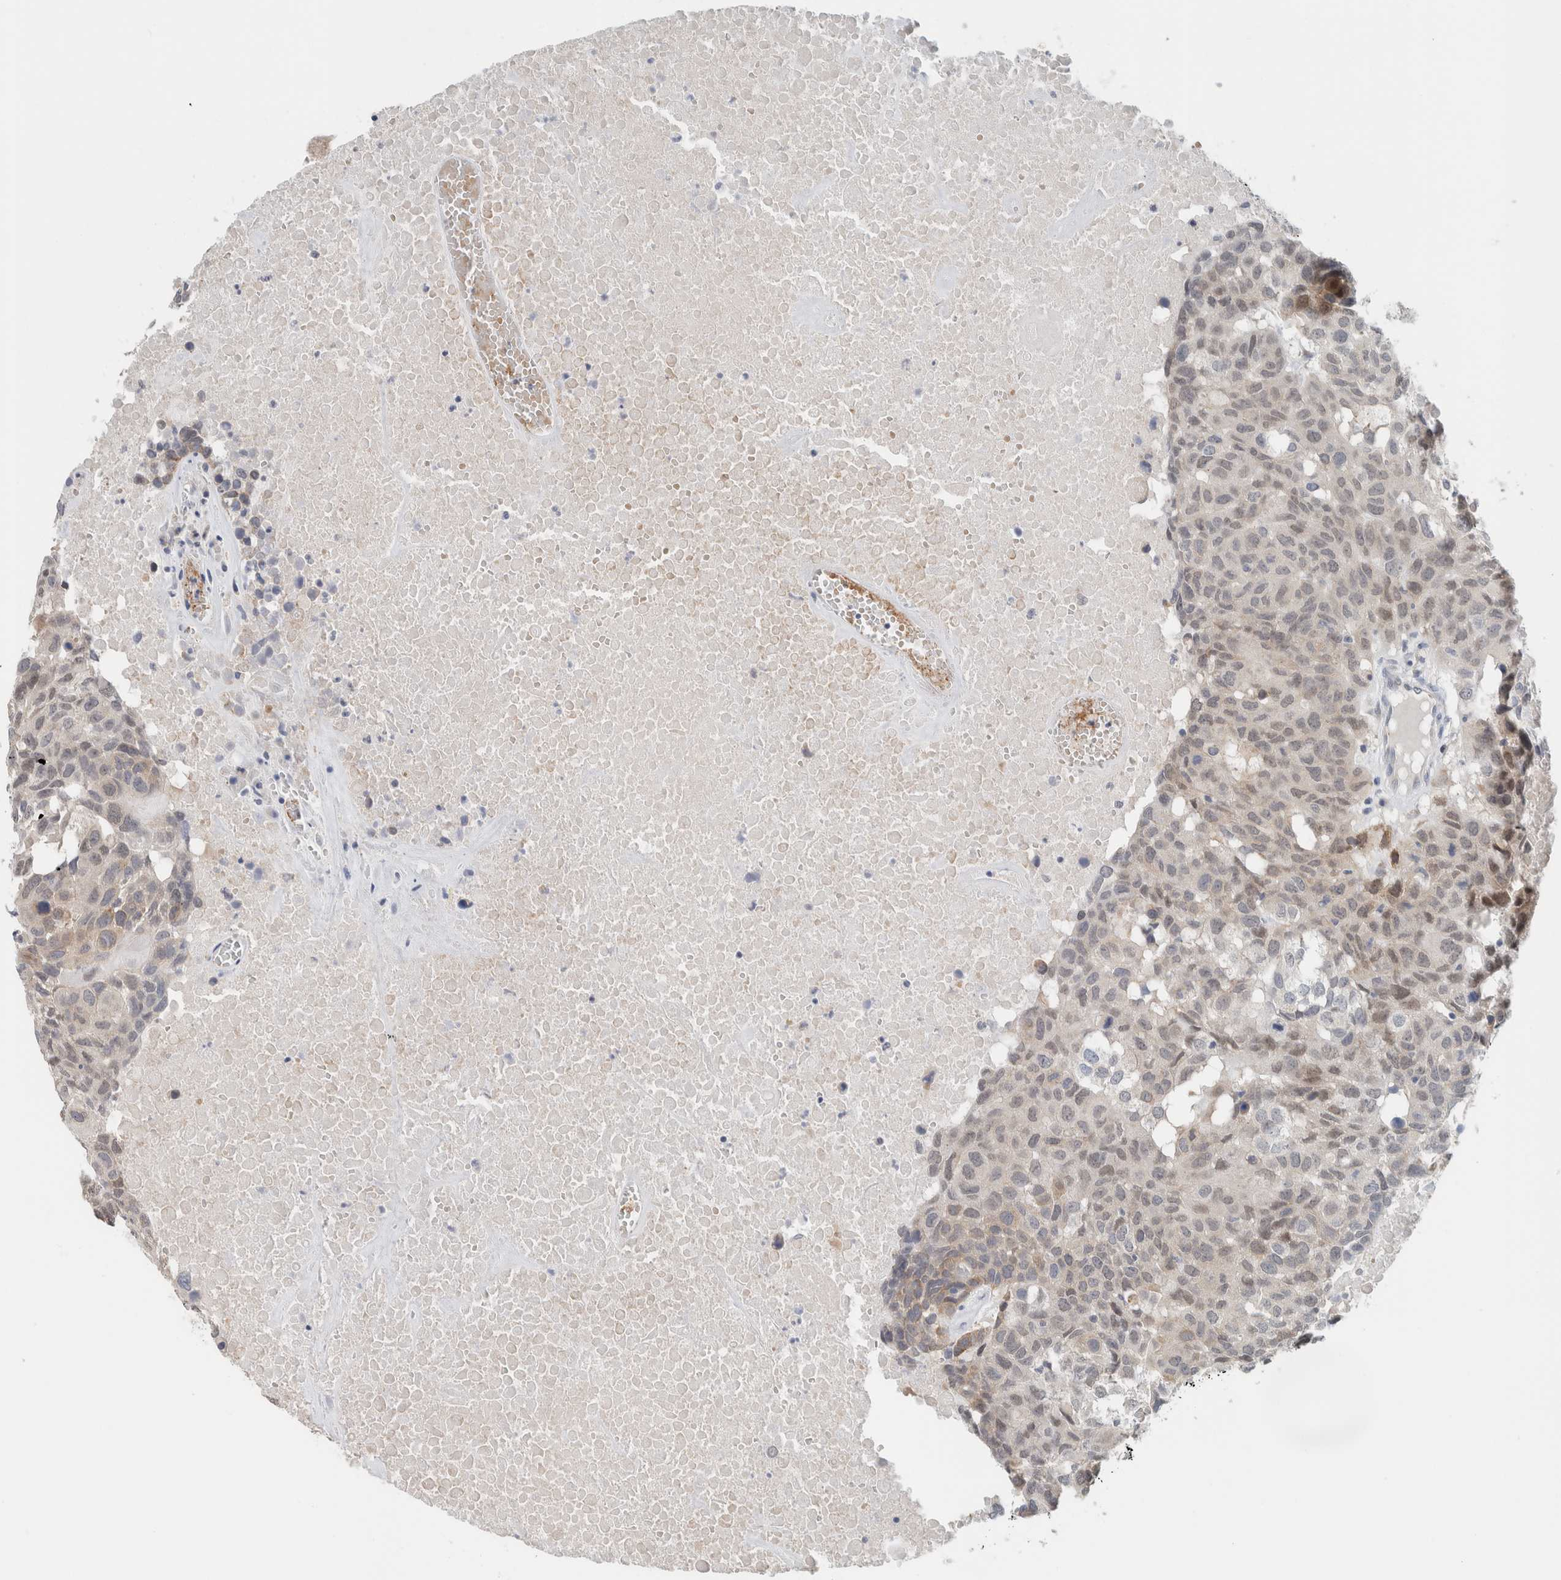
{"staining": {"intensity": "weak", "quantity": "25%-75%", "location": "cytoplasmic/membranous,nuclear"}, "tissue": "head and neck cancer", "cell_type": "Tumor cells", "image_type": "cancer", "snomed": [{"axis": "morphology", "description": "Squamous cell carcinoma, NOS"}, {"axis": "topography", "description": "Head-Neck"}], "caption": "Immunohistochemistry (DAB) staining of human head and neck squamous cell carcinoma shows weak cytoplasmic/membranous and nuclear protein staining in about 25%-75% of tumor cells.", "gene": "CRAT", "patient": {"sex": "male", "age": 66}}